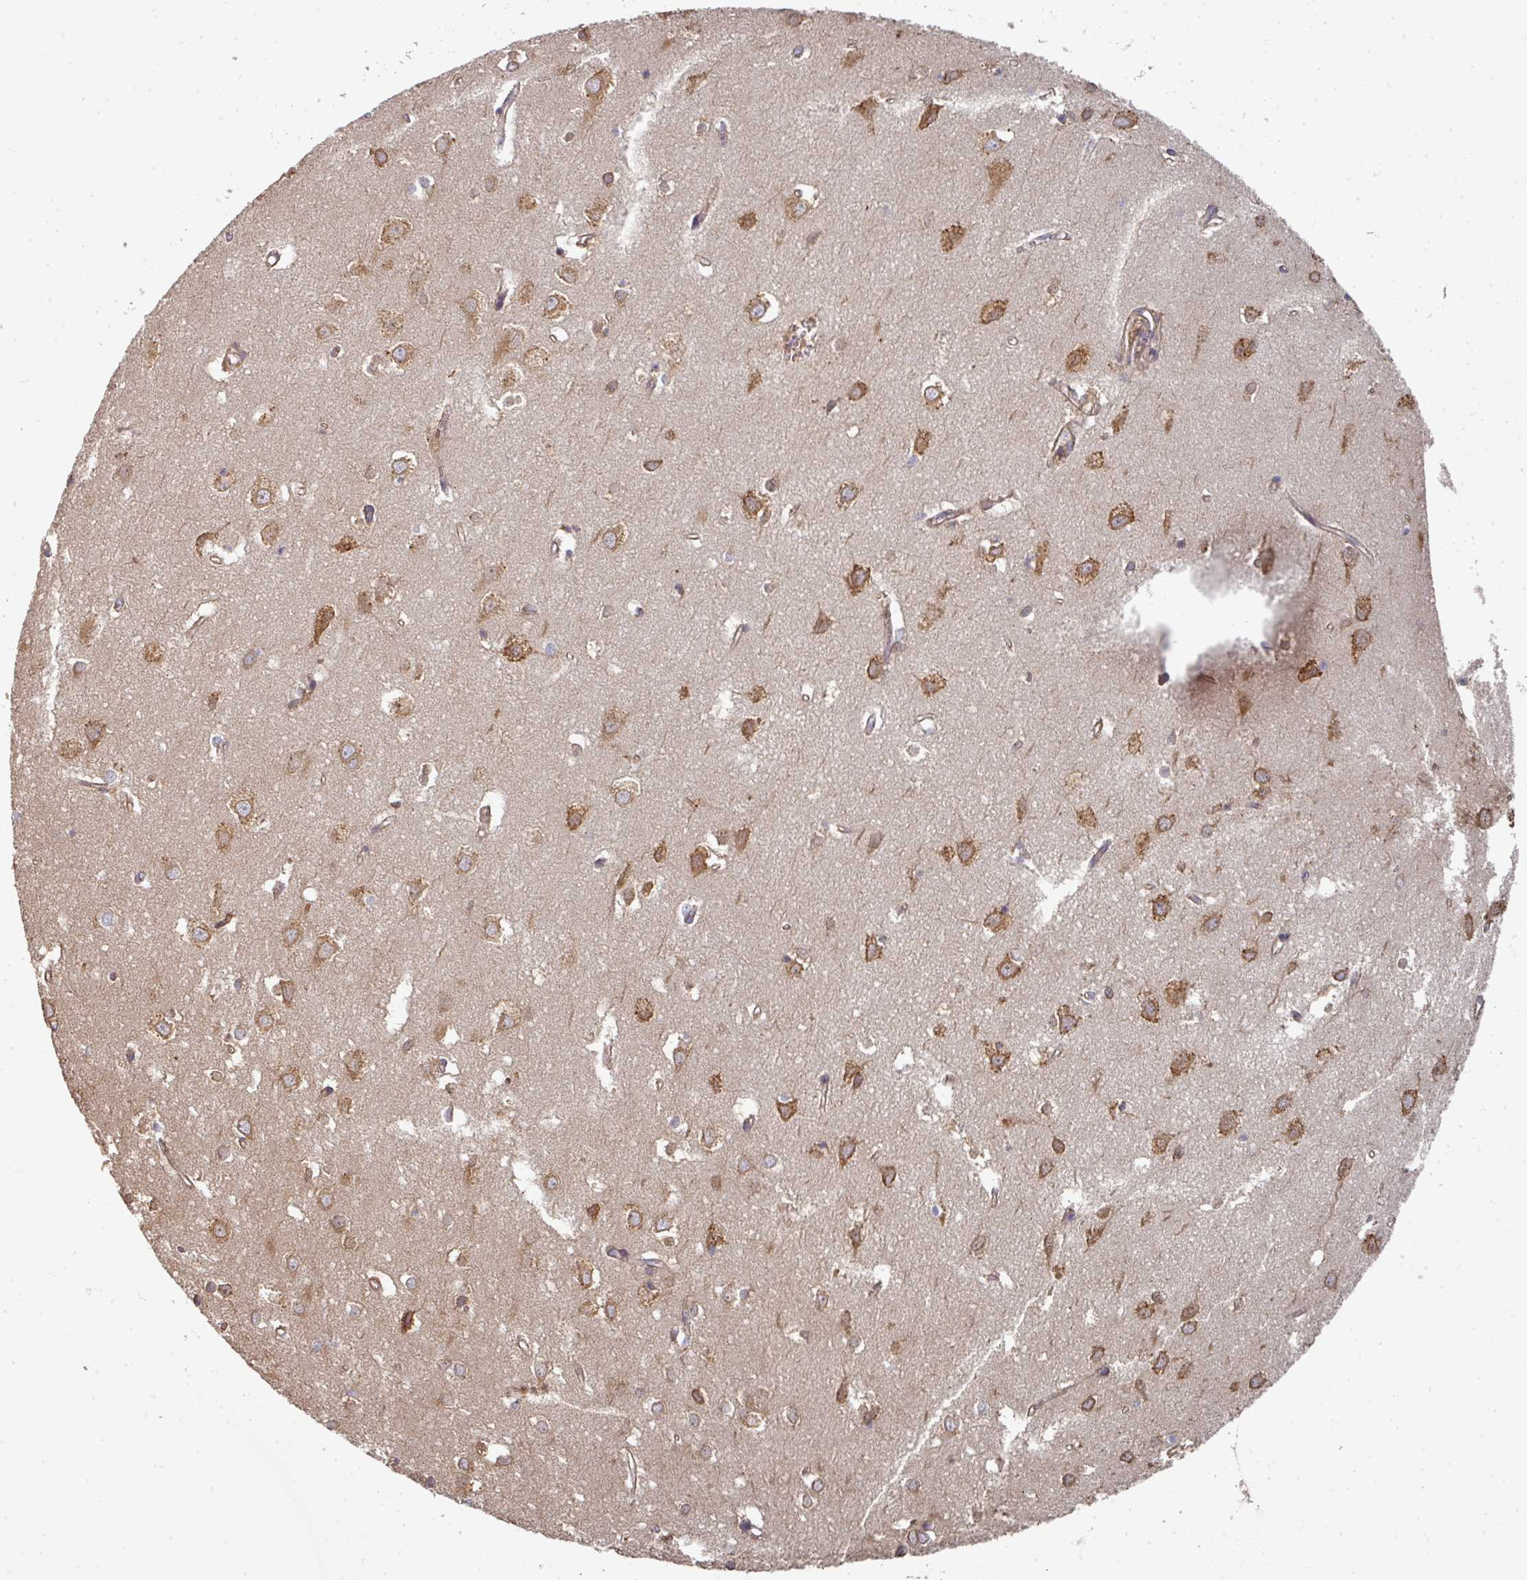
{"staining": {"intensity": "moderate", "quantity": "25%-75%", "location": "cytoplasmic/membranous"}, "tissue": "cerebral cortex", "cell_type": "Endothelial cells", "image_type": "normal", "snomed": [{"axis": "morphology", "description": "Normal tissue, NOS"}, {"axis": "topography", "description": "Cerebral cortex"}], "caption": "Immunohistochemistry photomicrograph of benign cerebral cortex: human cerebral cortex stained using immunohistochemistry (IHC) displays medium levels of moderate protein expression localized specifically in the cytoplasmic/membranous of endothelial cells, appearing as a cytoplasmic/membranous brown color.", "gene": "EDEM2", "patient": {"sex": "male", "age": 70}}